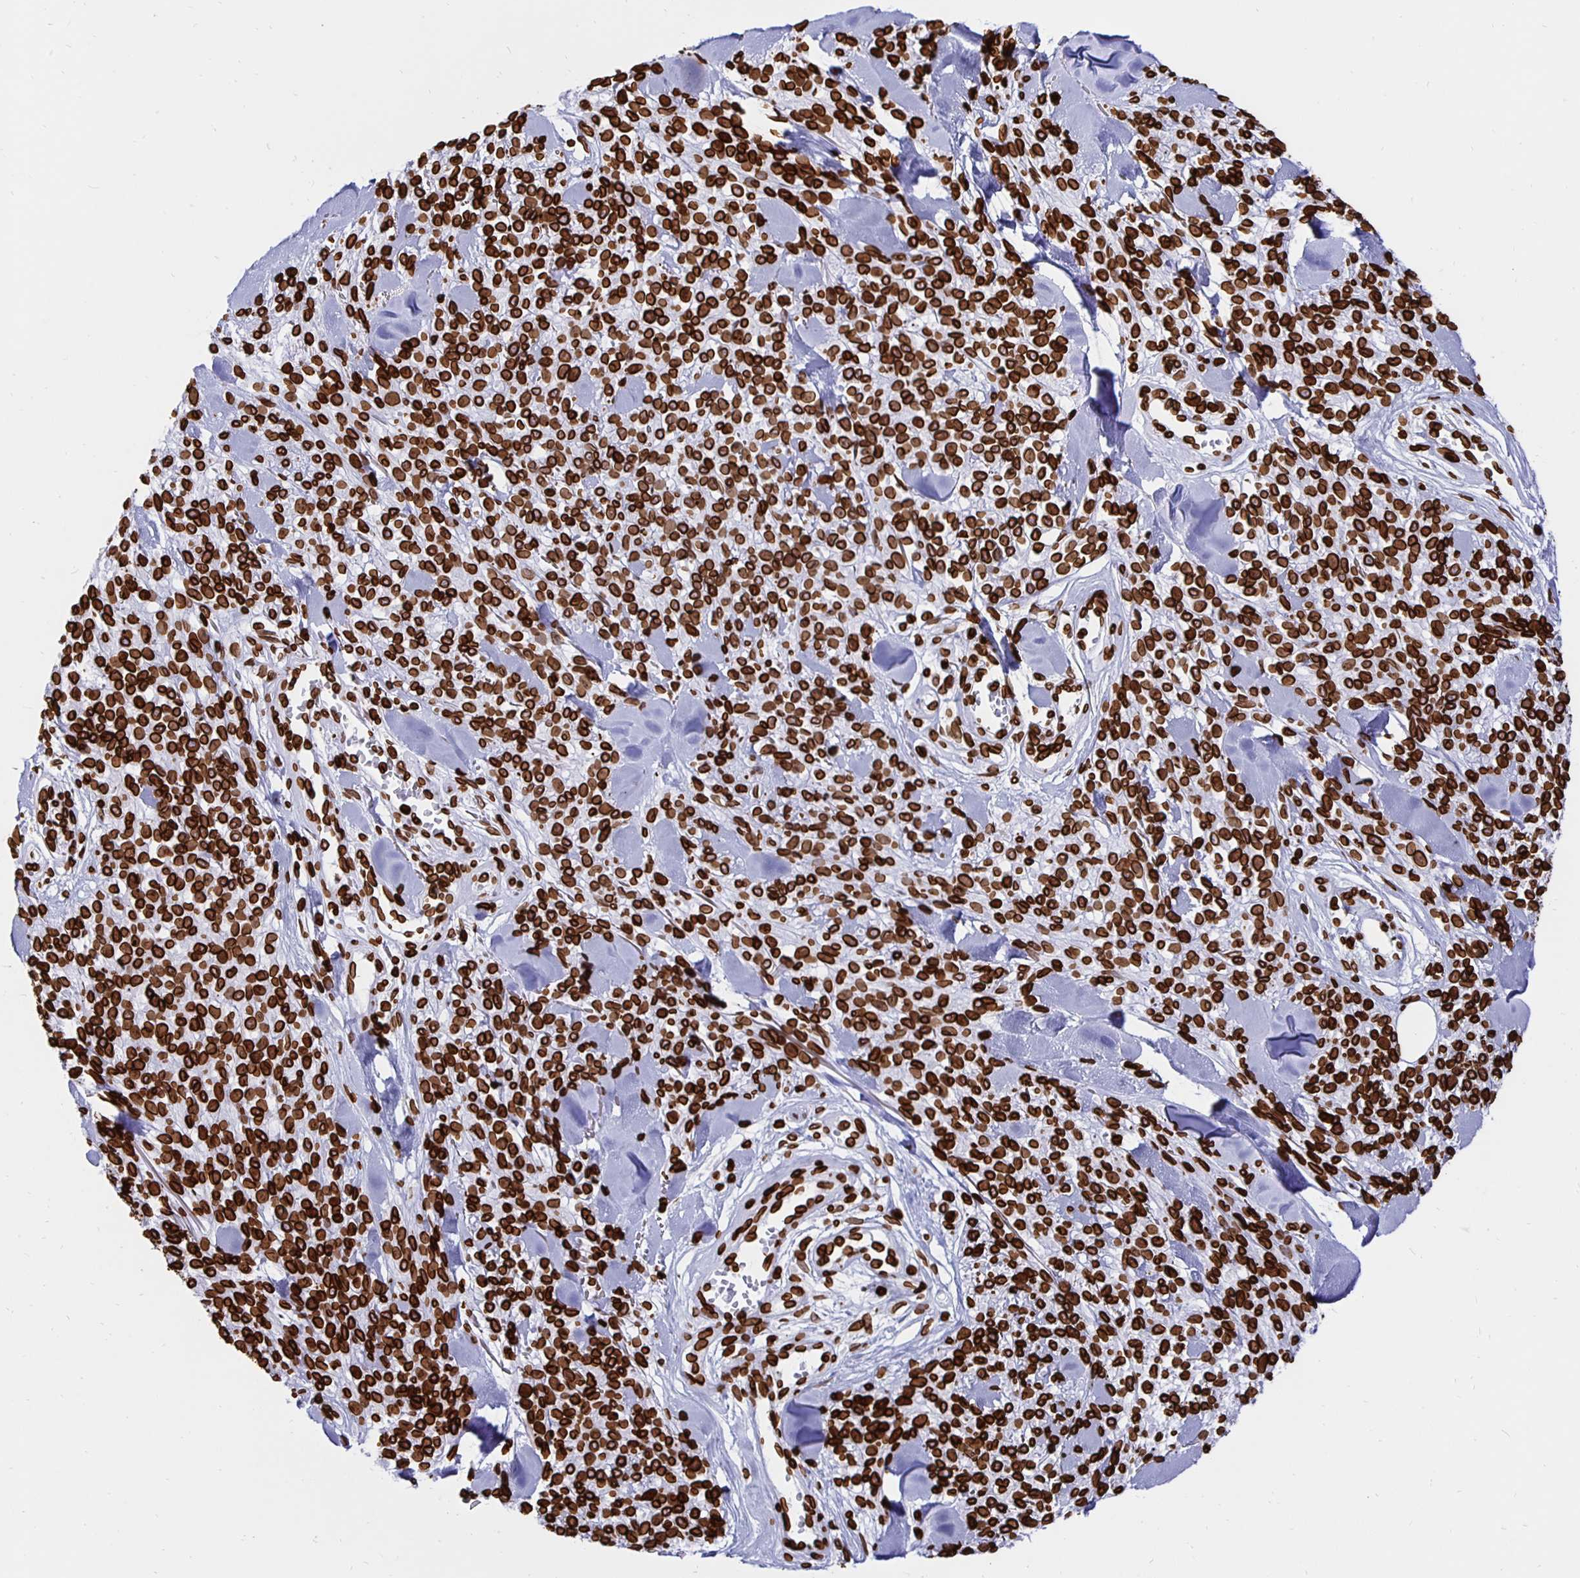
{"staining": {"intensity": "strong", "quantity": ">75%", "location": "cytoplasmic/membranous,nuclear"}, "tissue": "melanoma", "cell_type": "Tumor cells", "image_type": "cancer", "snomed": [{"axis": "morphology", "description": "Malignant melanoma, NOS"}, {"axis": "topography", "description": "Skin"}, {"axis": "topography", "description": "Skin of trunk"}], "caption": "The histopathology image displays immunohistochemical staining of malignant melanoma. There is strong cytoplasmic/membranous and nuclear positivity is seen in about >75% of tumor cells.", "gene": "LMNB1", "patient": {"sex": "male", "age": 74}}